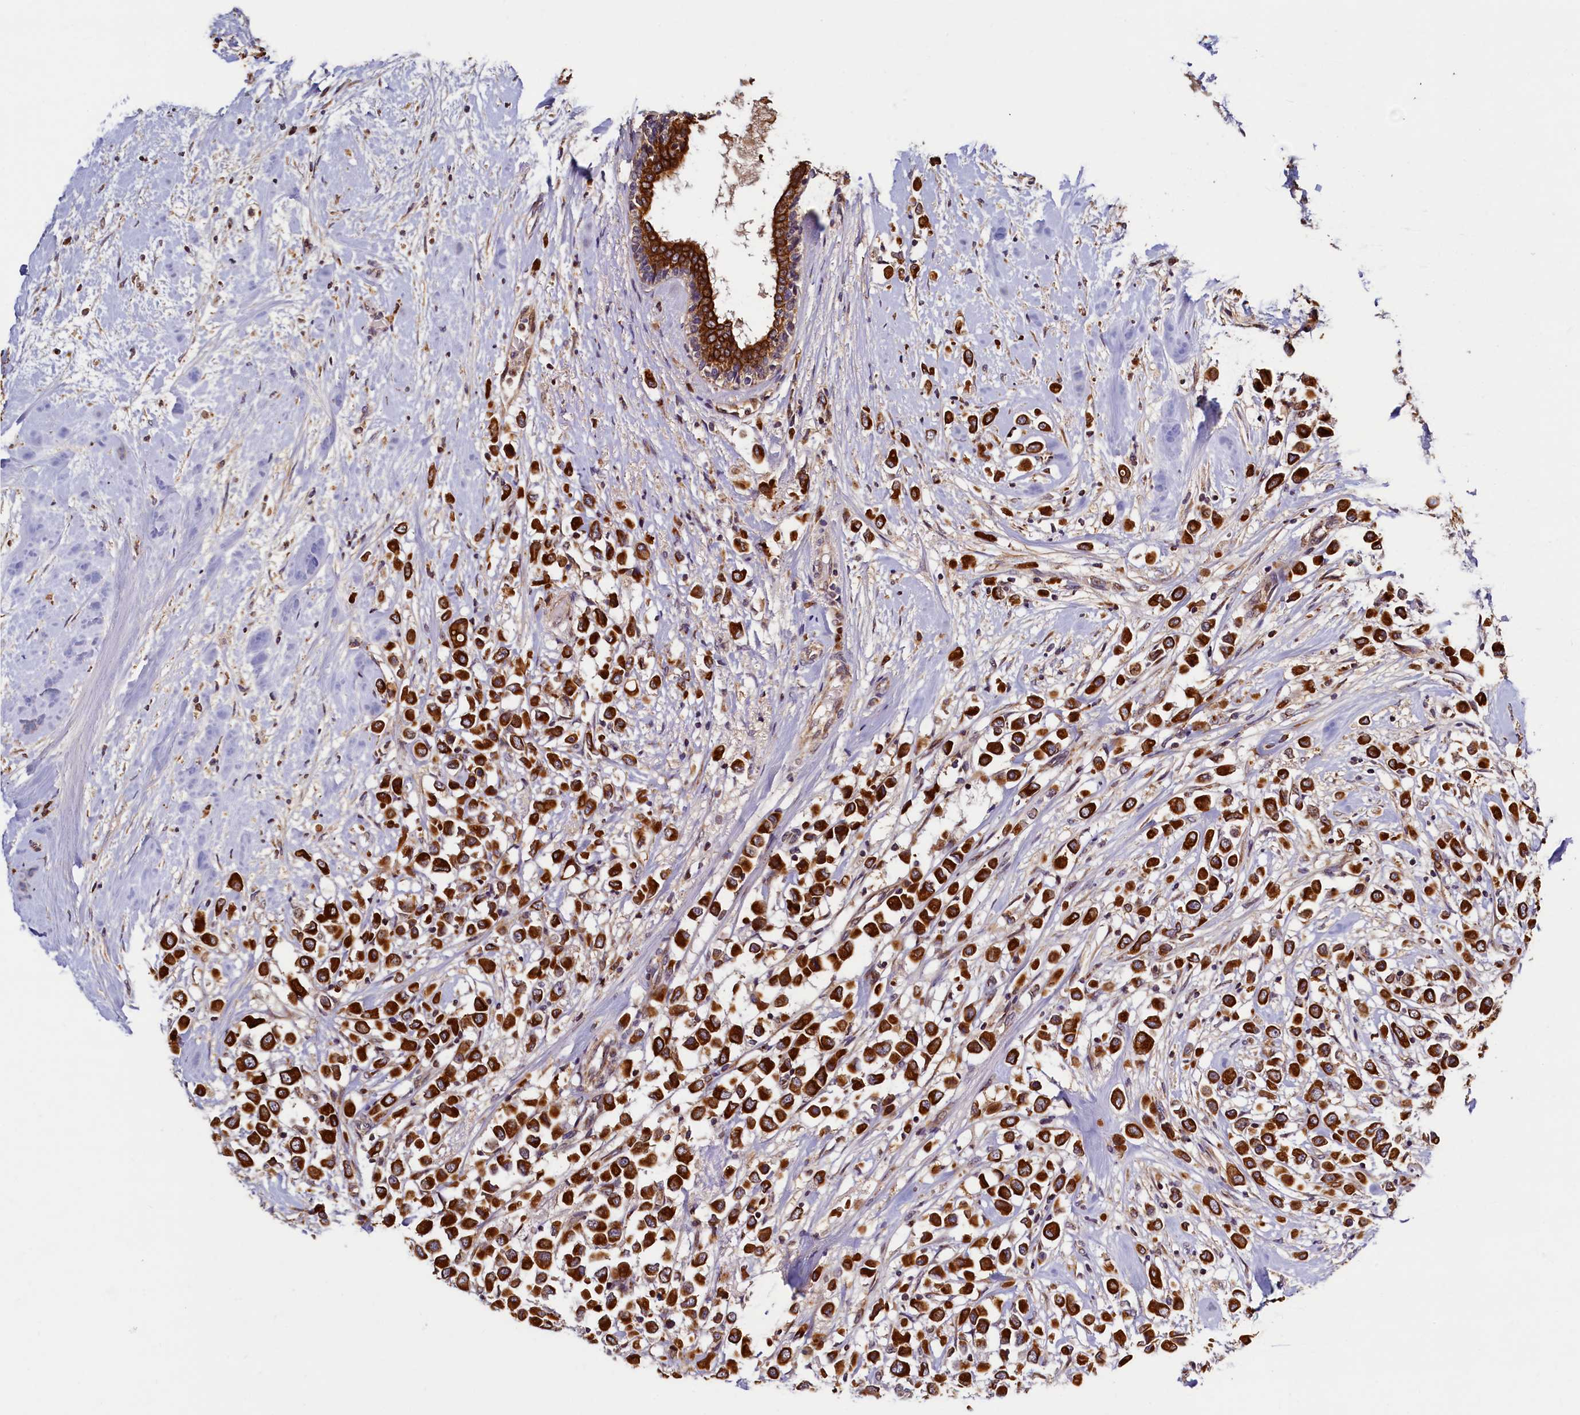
{"staining": {"intensity": "strong", "quantity": ">75%", "location": "cytoplasmic/membranous"}, "tissue": "breast cancer", "cell_type": "Tumor cells", "image_type": "cancer", "snomed": [{"axis": "morphology", "description": "Duct carcinoma"}, {"axis": "topography", "description": "Breast"}], "caption": "Protein staining shows strong cytoplasmic/membranous positivity in about >75% of tumor cells in breast cancer.", "gene": "NCKAP5L", "patient": {"sex": "female", "age": 87}}